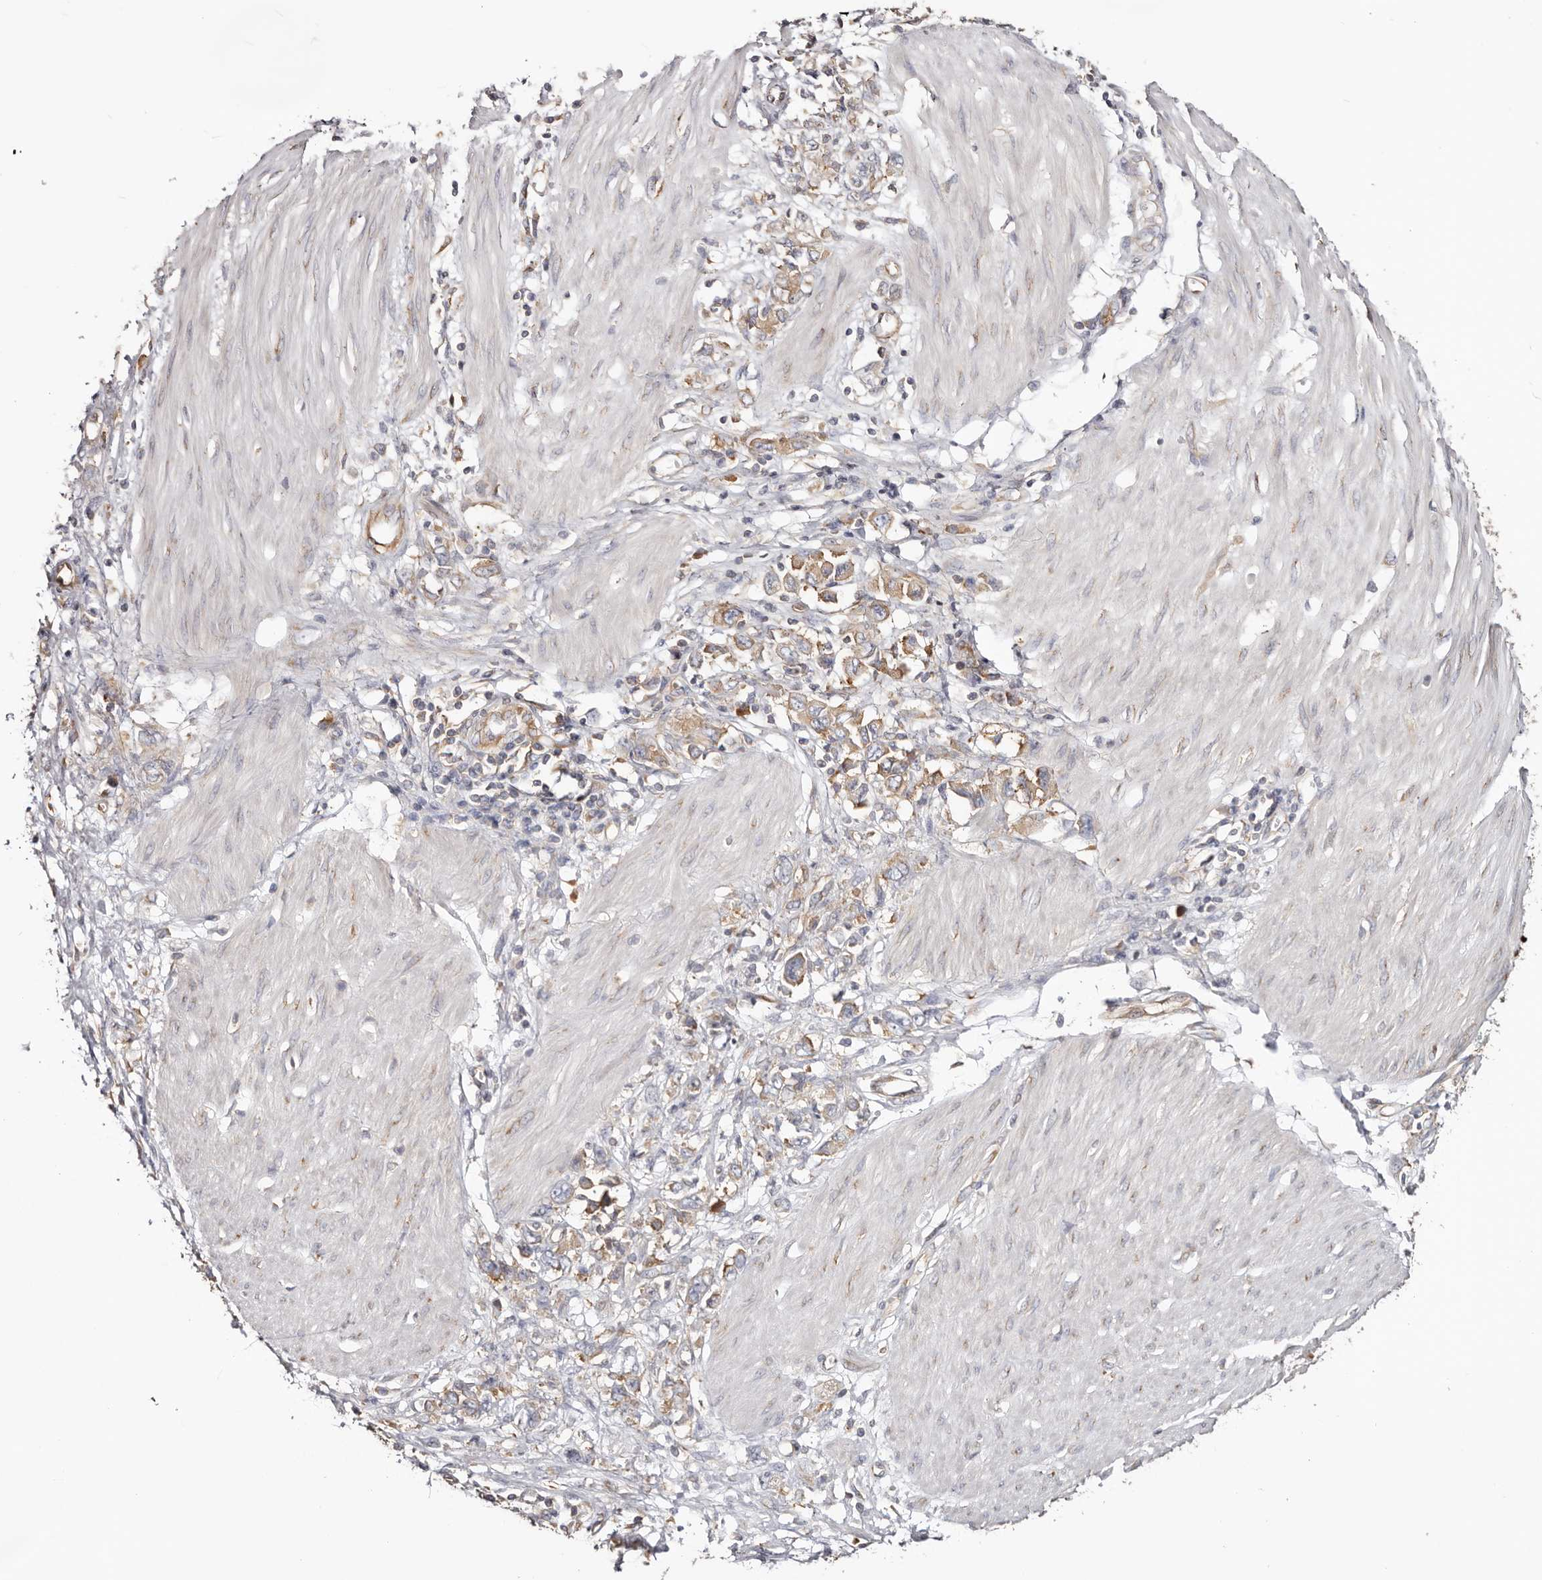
{"staining": {"intensity": "weak", "quantity": ">75%", "location": "cytoplasmic/membranous"}, "tissue": "stomach cancer", "cell_type": "Tumor cells", "image_type": "cancer", "snomed": [{"axis": "morphology", "description": "Adenocarcinoma, NOS"}, {"axis": "topography", "description": "Stomach"}], "caption": "Protein expression analysis of adenocarcinoma (stomach) exhibits weak cytoplasmic/membranous staining in approximately >75% of tumor cells.", "gene": "EPRS1", "patient": {"sex": "female", "age": 76}}